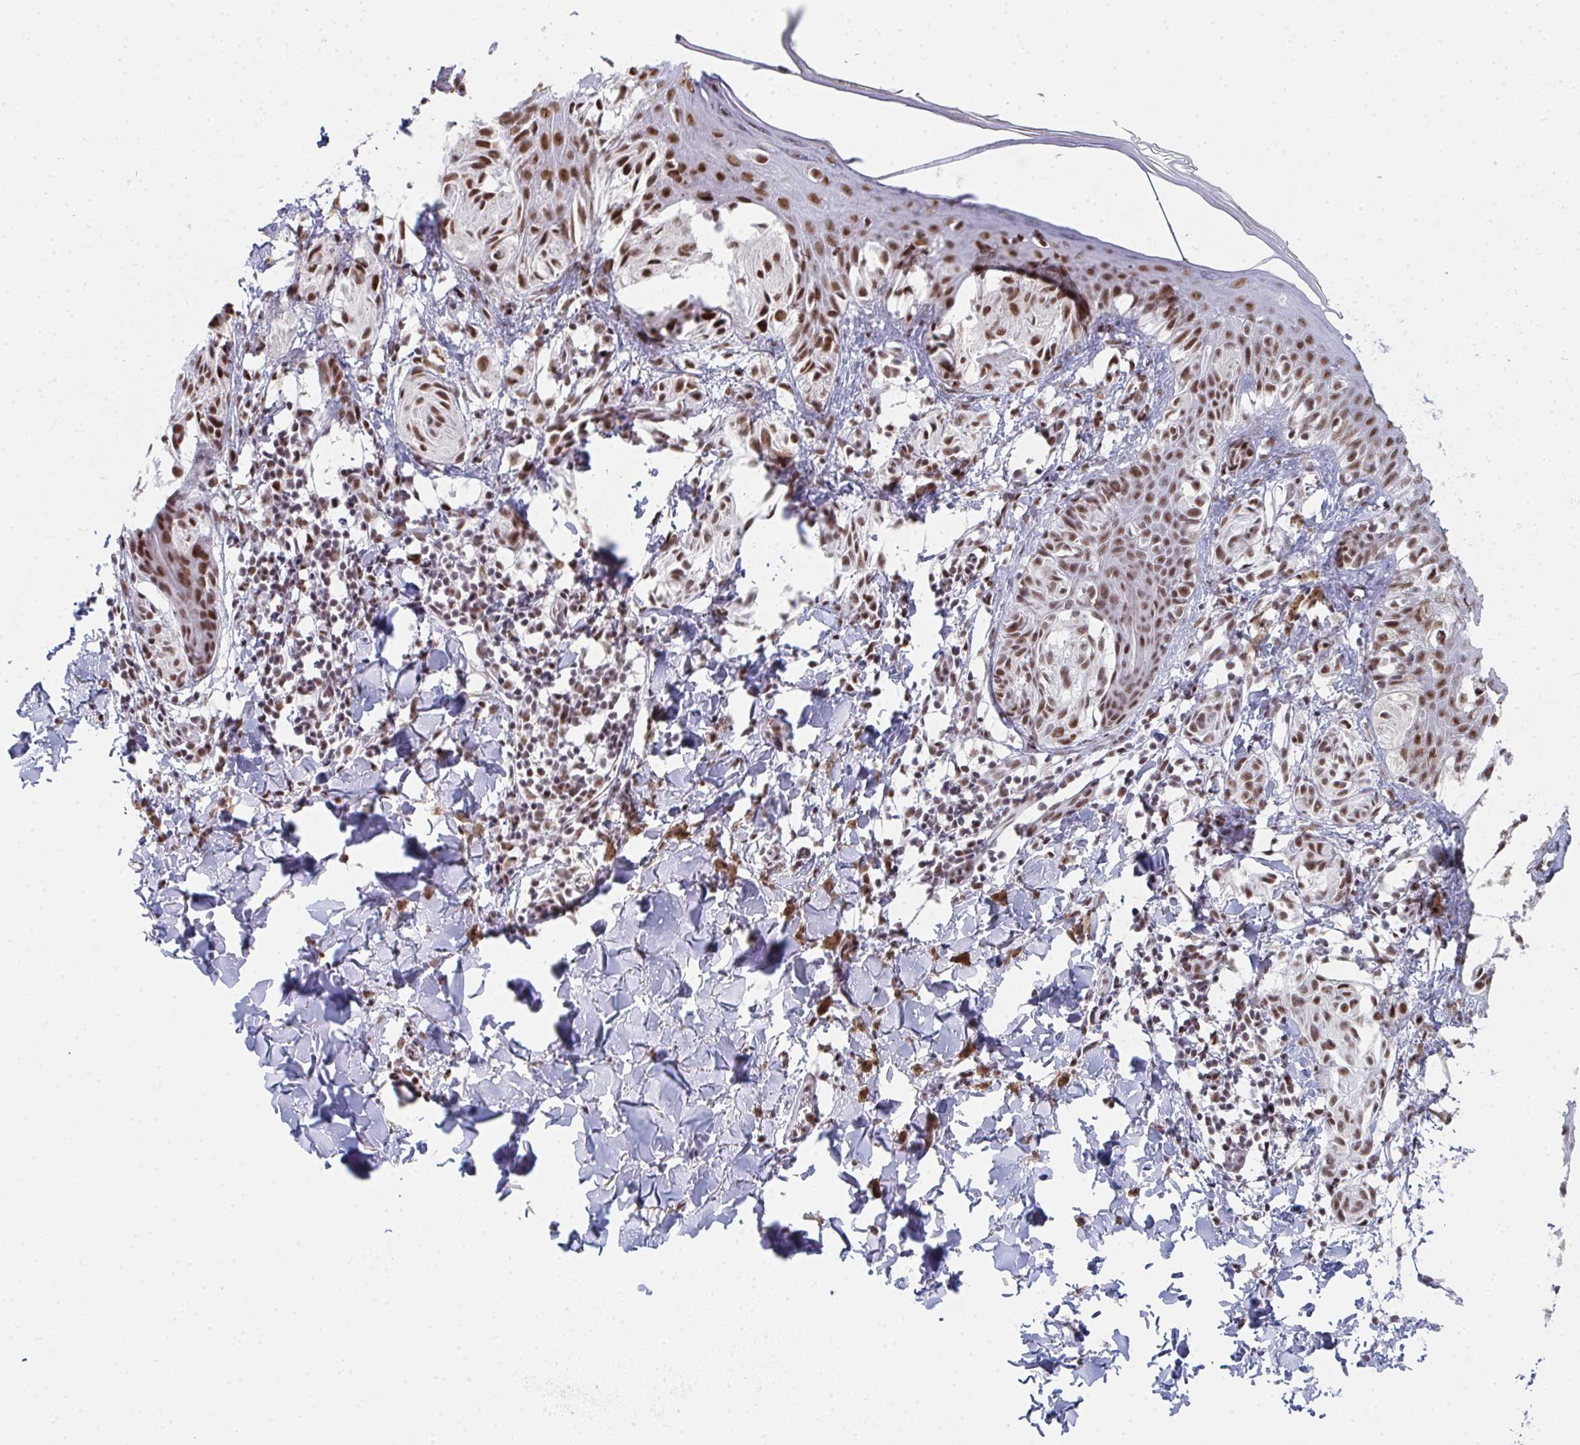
{"staining": {"intensity": "moderate", "quantity": ">75%", "location": "nuclear"}, "tissue": "melanoma", "cell_type": "Tumor cells", "image_type": "cancer", "snomed": [{"axis": "morphology", "description": "Malignant melanoma, NOS"}, {"axis": "topography", "description": "Skin"}], "caption": "DAB immunohistochemical staining of human melanoma reveals moderate nuclear protein expression in about >75% of tumor cells.", "gene": "SNRNP70", "patient": {"sex": "female", "age": 38}}